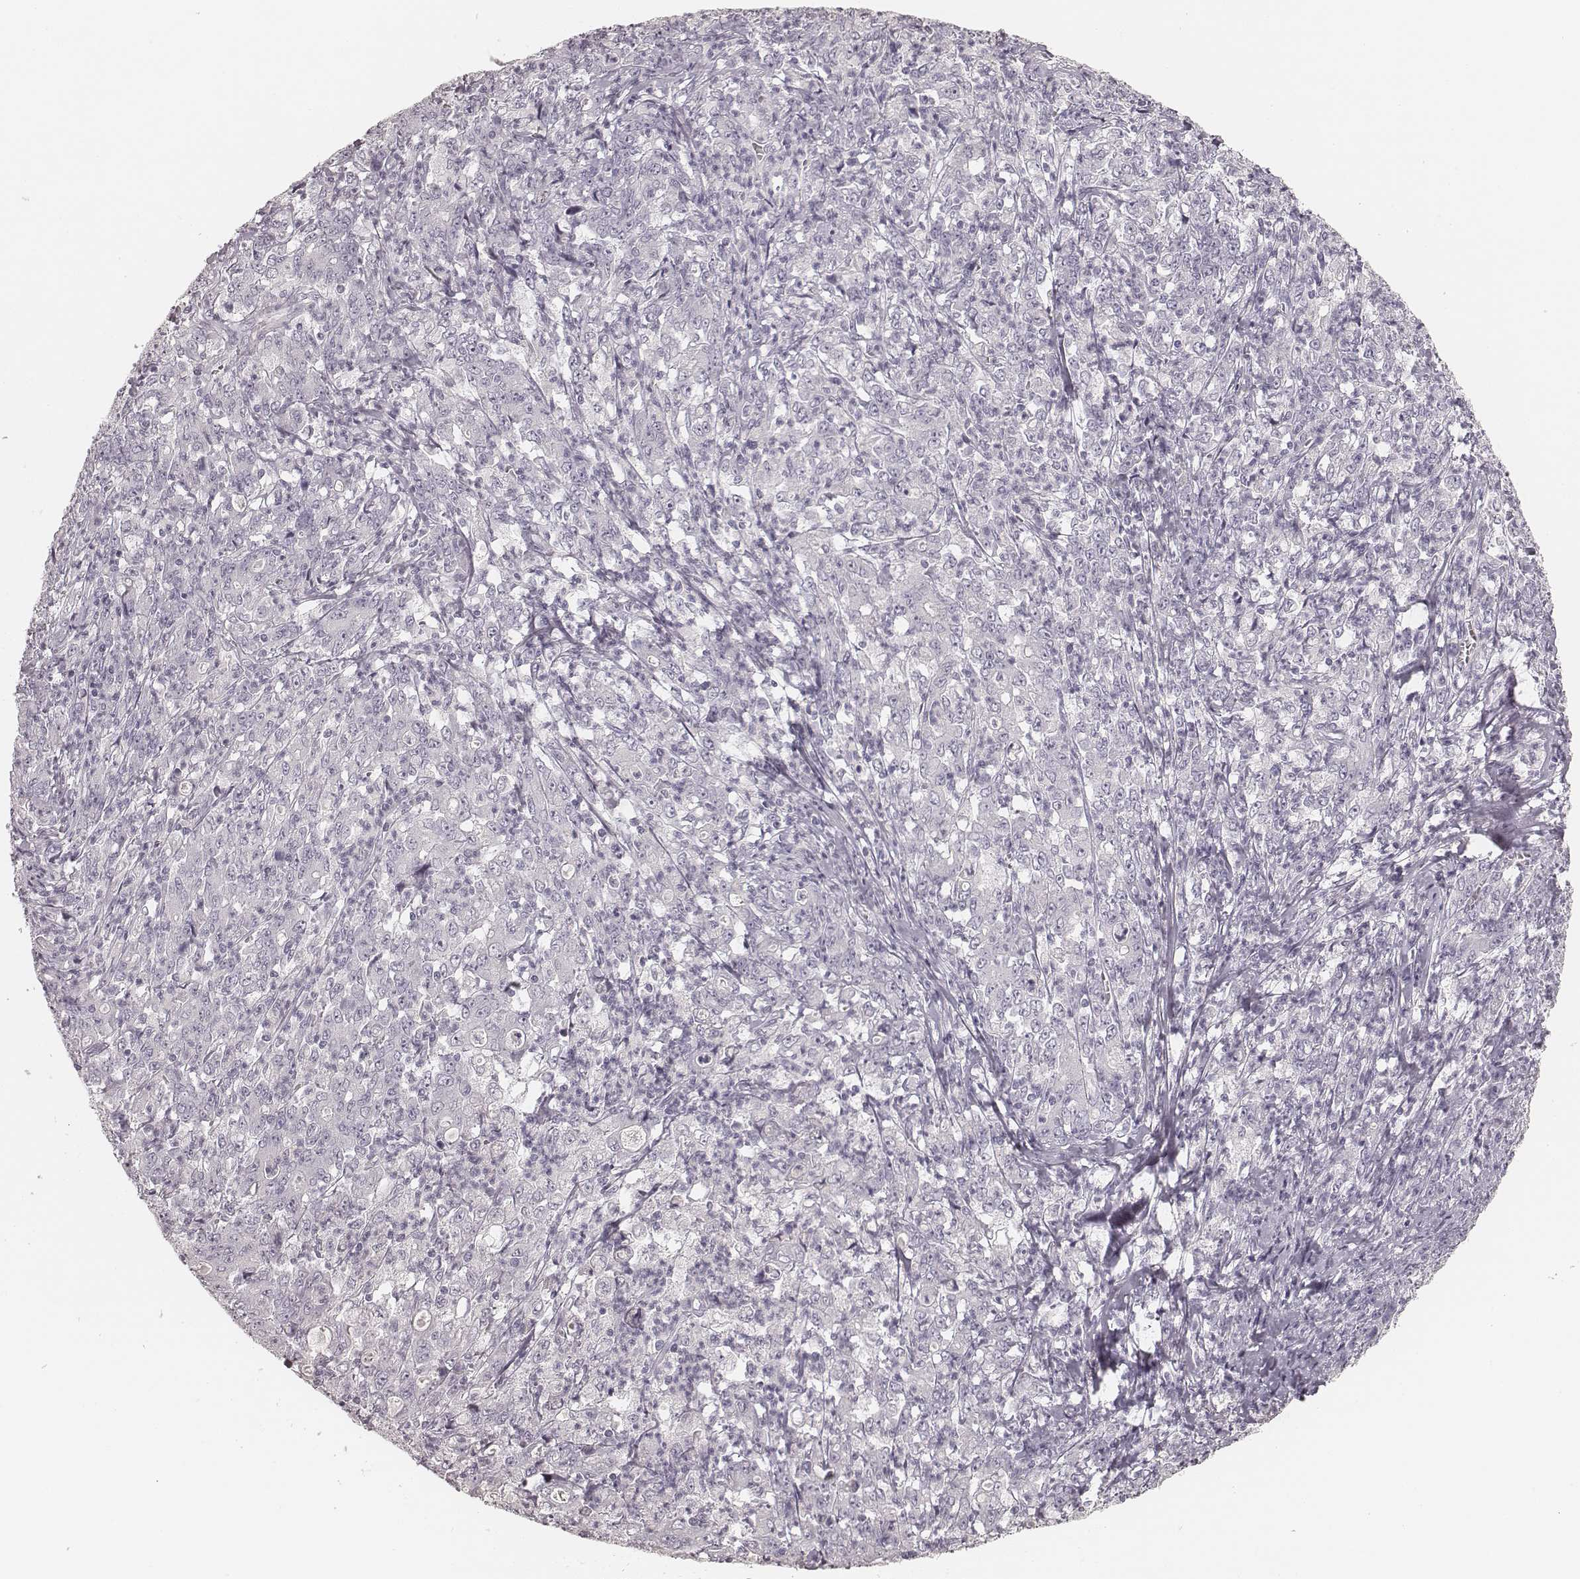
{"staining": {"intensity": "negative", "quantity": "none", "location": "none"}, "tissue": "stomach cancer", "cell_type": "Tumor cells", "image_type": "cancer", "snomed": [{"axis": "morphology", "description": "Adenocarcinoma, NOS"}, {"axis": "topography", "description": "Stomach, lower"}], "caption": "Immunohistochemical staining of stomach adenocarcinoma demonstrates no significant expression in tumor cells. (Brightfield microscopy of DAB immunohistochemistry (IHC) at high magnification).", "gene": "KRT72", "patient": {"sex": "female", "age": 71}}